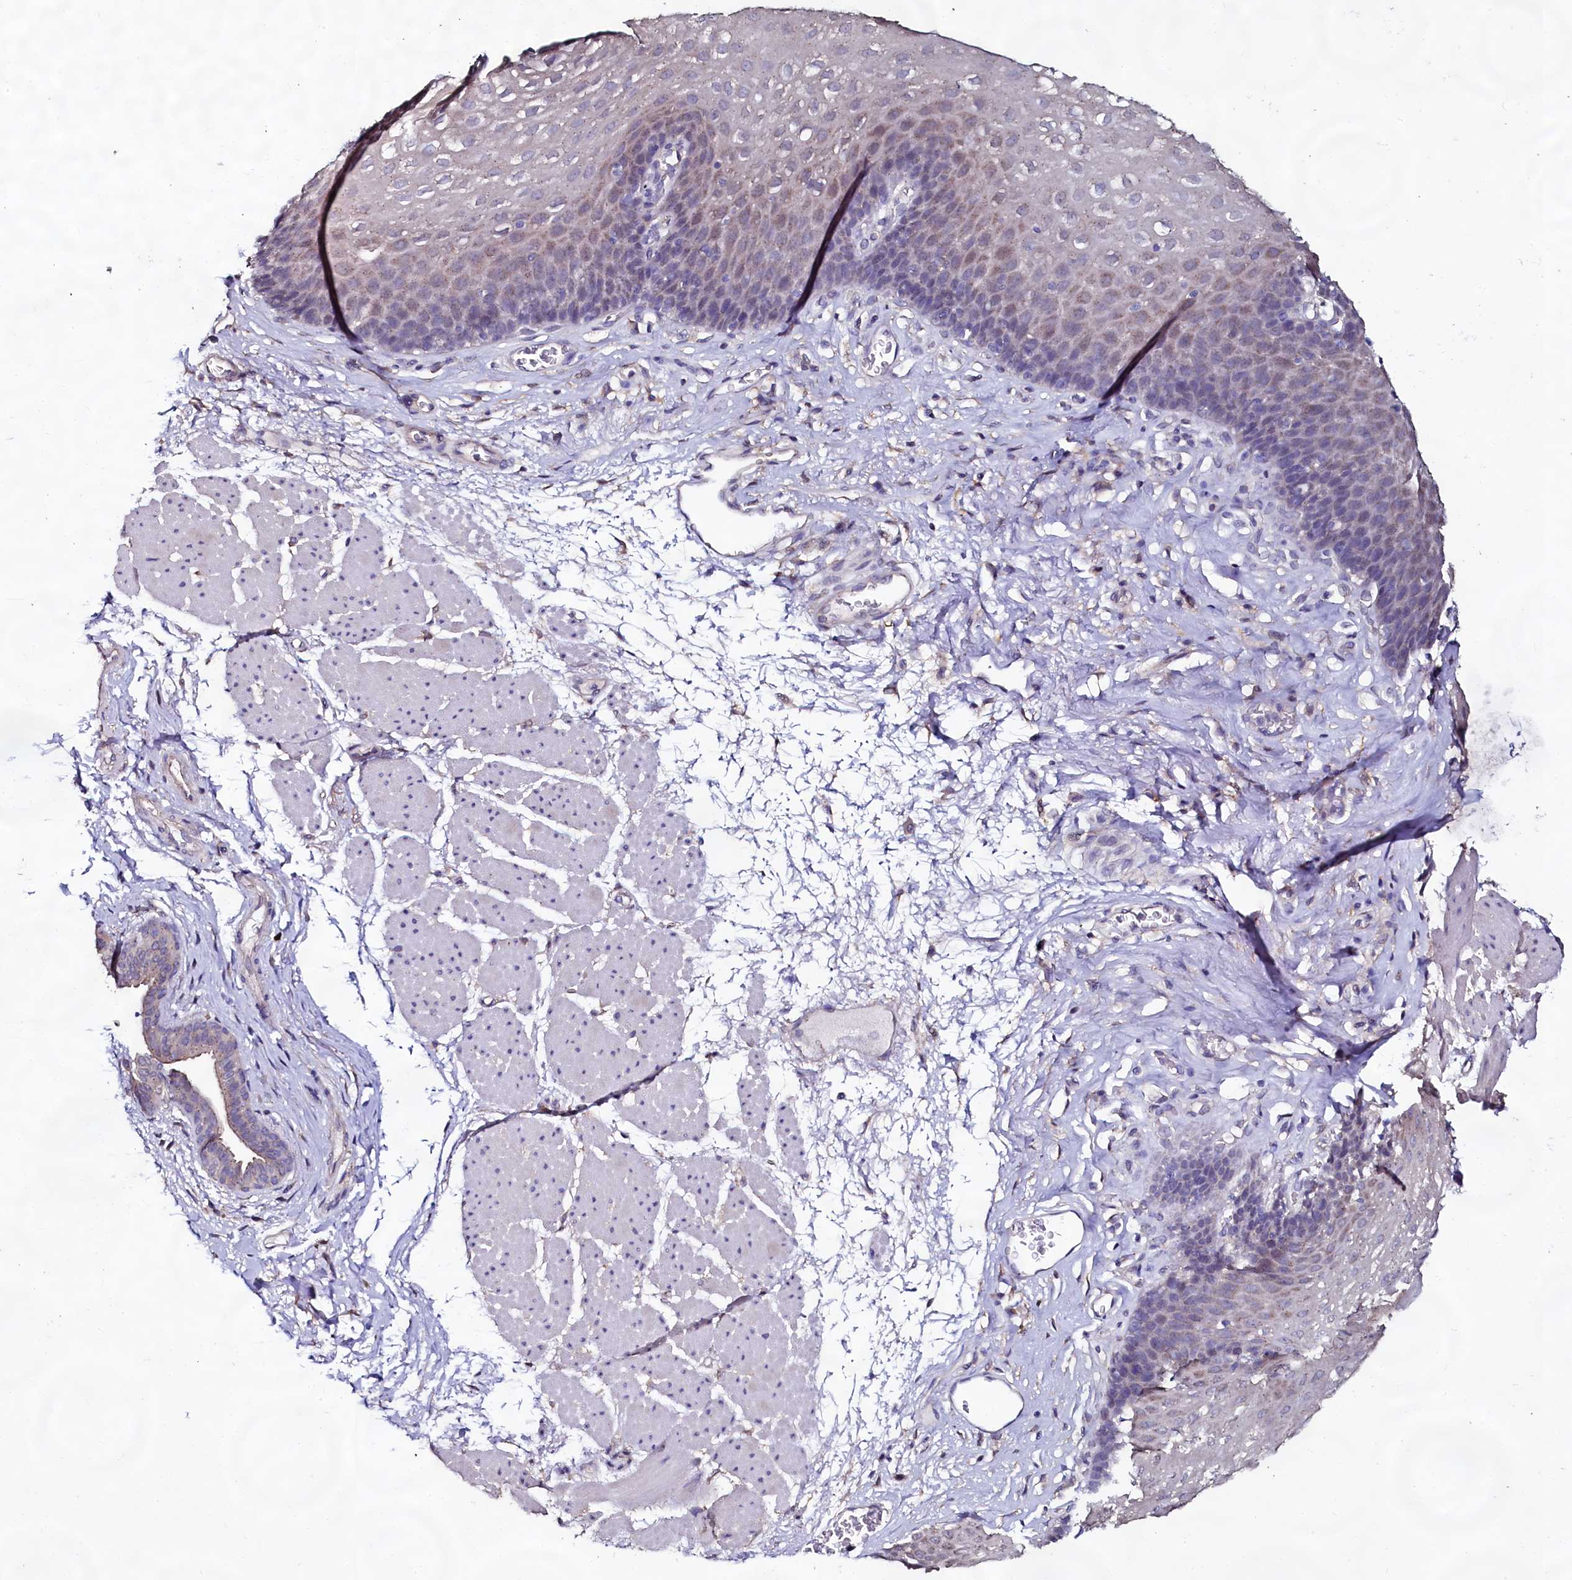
{"staining": {"intensity": "weak", "quantity": "<25%", "location": "cytoplasmic/membranous"}, "tissue": "esophagus", "cell_type": "Squamous epithelial cells", "image_type": "normal", "snomed": [{"axis": "morphology", "description": "Normal tissue, NOS"}, {"axis": "topography", "description": "Esophagus"}], "caption": "Unremarkable esophagus was stained to show a protein in brown. There is no significant expression in squamous epithelial cells. (DAB immunohistochemistry (IHC) visualized using brightfield microscopy, high magnification).", "gene": "USPL1", "patient": {"sex": "female", "age": 66}}